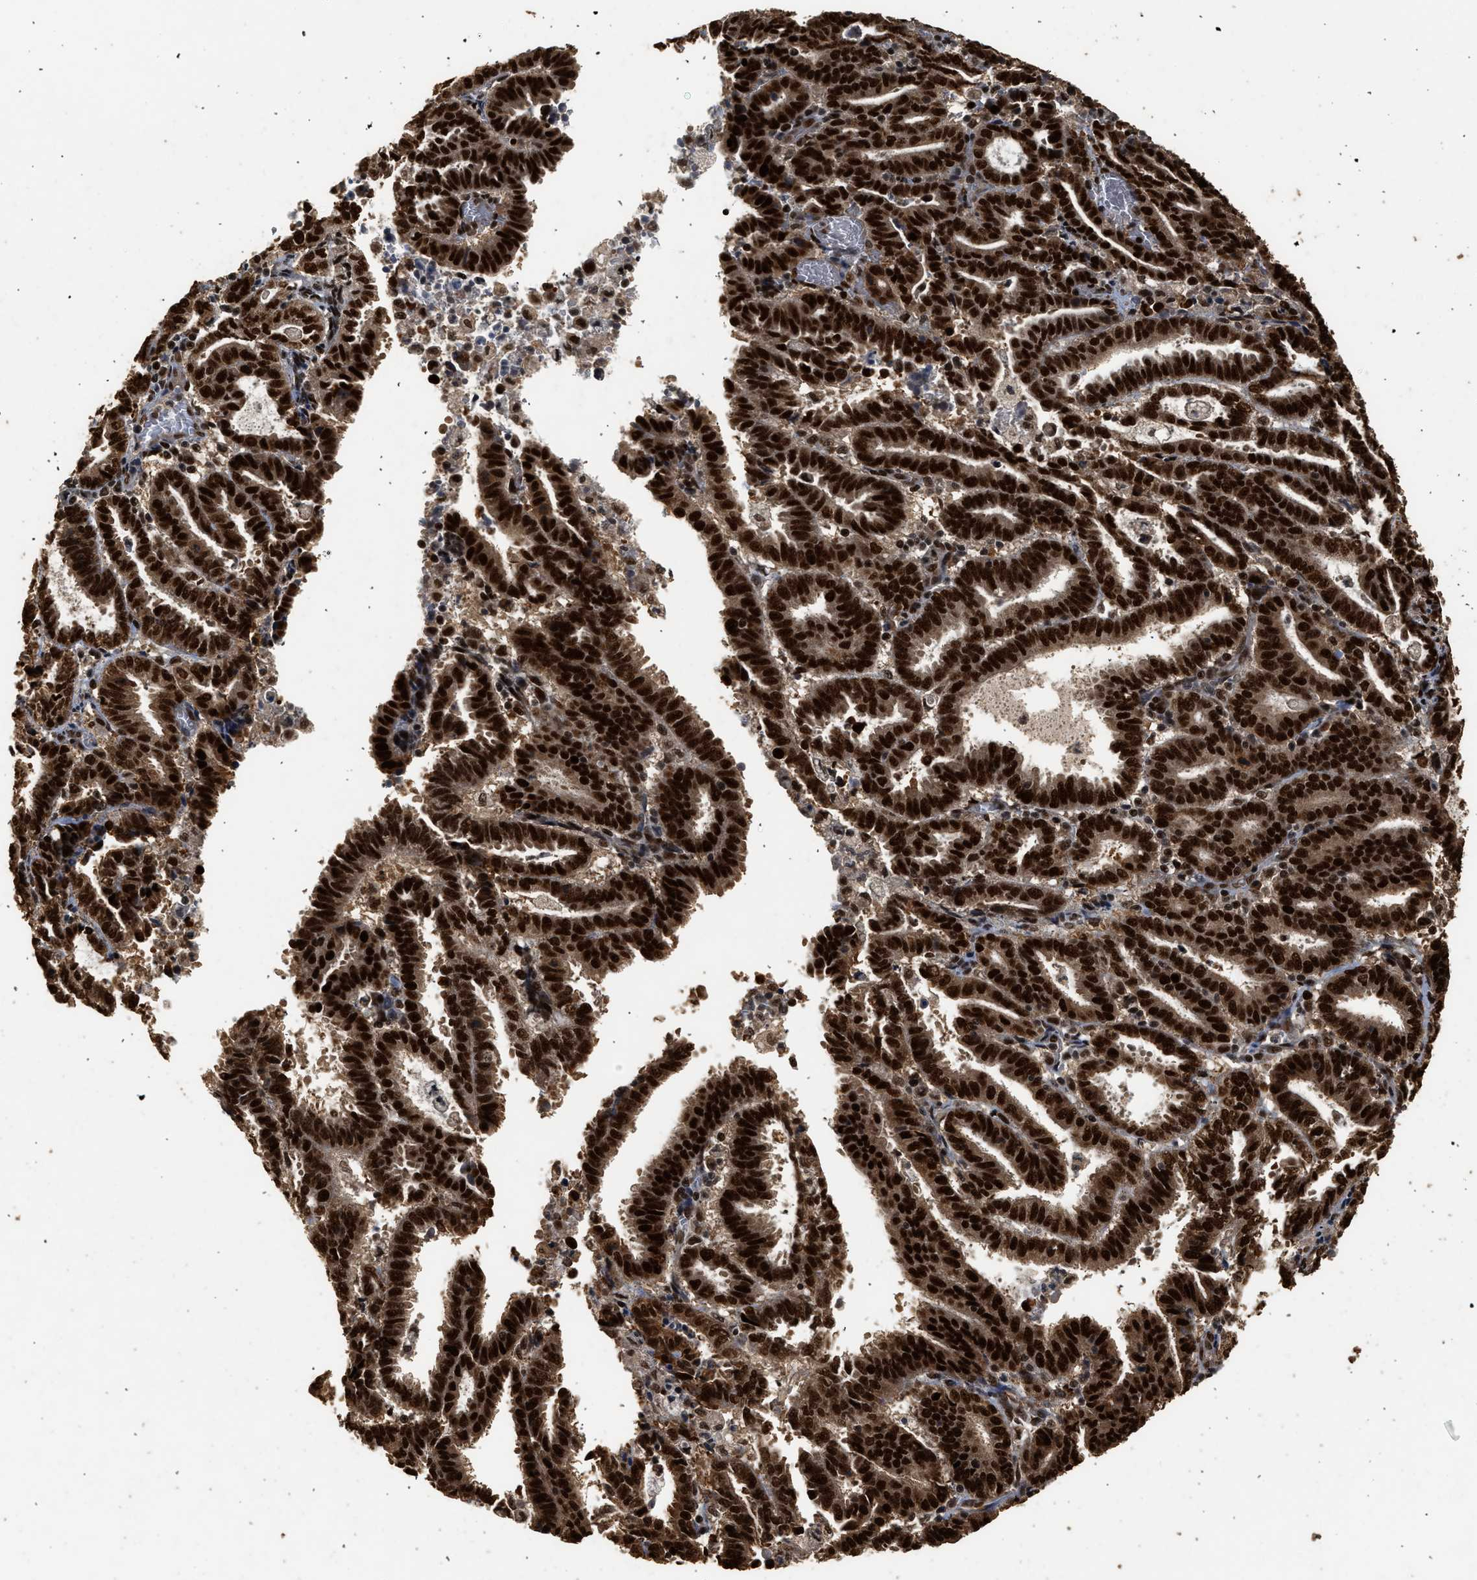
{"staining": {"intensity": "strong", "quantity": ">75%", "location": "cytoplasmic/membranous,nuclear"}, "tissue": "endometrial cancer", "cell_type": "Tumor cells", "image_type": "cancer", "snomed": [{"axis": "morphology", "description": "Adenocarcinoma, NOS"}, {"axis": "topography", "description": "Uterus"}], "caption": "Protein staining by IHC demonstrates strong cytoplasmic/membranous and nuclear positivity in about >75% of tumor cells in adenocarcinoma (endometrial). The staining is performed using DAB brown chromogen to label protein expression. The nuclei are counter-stained blue using hematoxylin.", "gene": "PPP4R3B", "patient": {"sex": "female", "age": 83}}